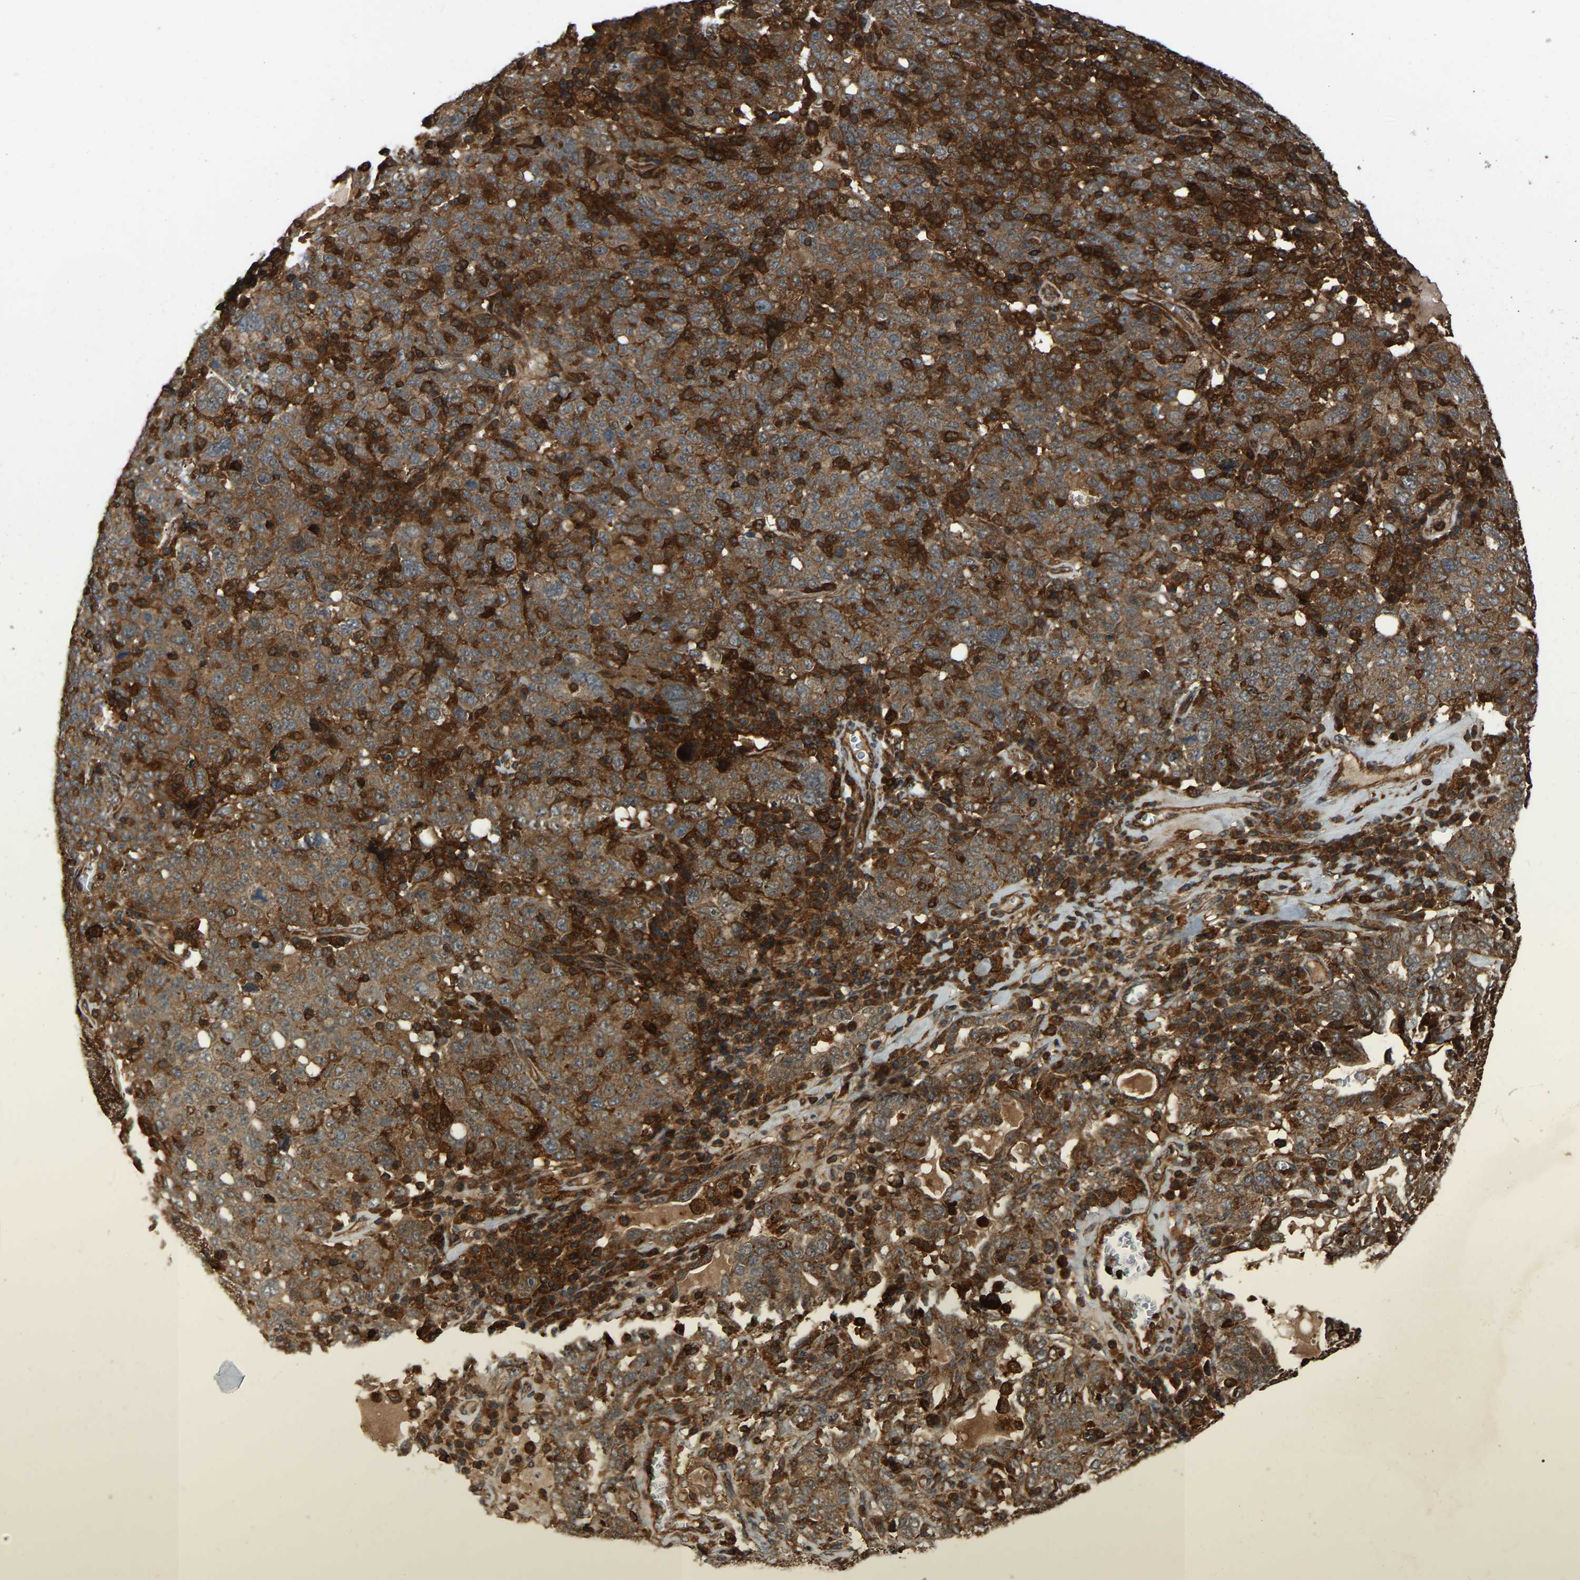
{"staining": {"intensity": "moderate", "quantity": ">75%", "location": "cytoplasmic/membranous"}, "tissue": "ovarian cancer", "cell_type": "Tumor cells", "image_type": "cancer", "snomed": [{"axis": "morphology", "description": "Carcinoma, endometroid"}, {"axis": "topography", "description": "Ovary"}], "caption": "The immunohistochemical stain shows moderate cytoplasmic/membranous staining in tumor cells of endometroid carcinoma (ovarian) tissue.", "gene": "SAMD9L", "patient": {"sex": "female", "age": 62}}